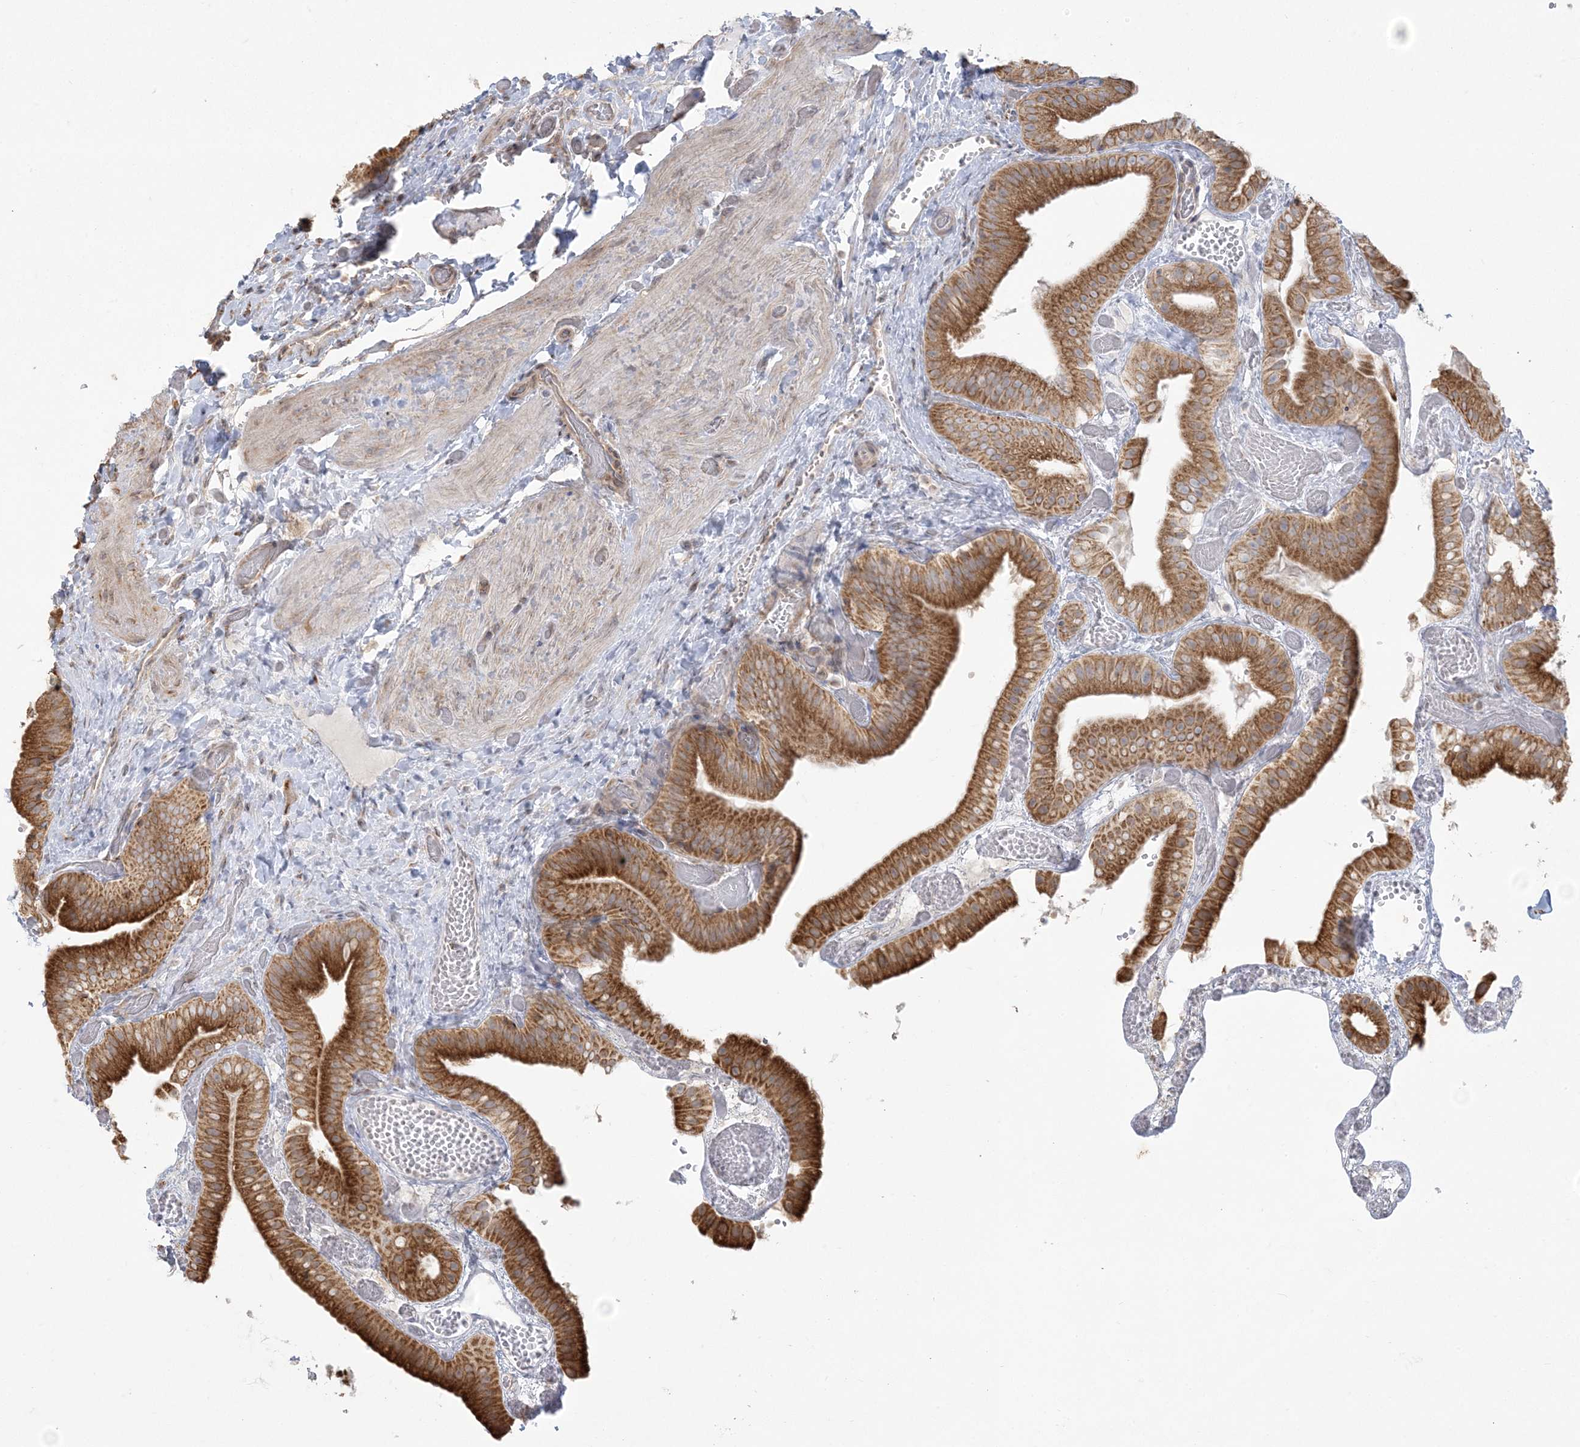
{"staining": {"intensity": "strong", "quantity": ">75%", "location": "cytoplasmic/membranous"}, "tissue": "gallbladder", "cell_type": "Glandular cells", "image_type": "normal", "snomed": [{"axis": "morphology", "description": "Normal tissue, NOS"}, {"axis": "topography", "description": "Gallbladder"}], "caption": "An immunohistochemistry histopathology image of unremarkable tissue is shown. Protein staining in brown shows strong cytoplasmic/membranous positivity in gallbladder within glandular cells.", "gene": "ZC3H6", "patient": {"sex": "female", "age": 64}}